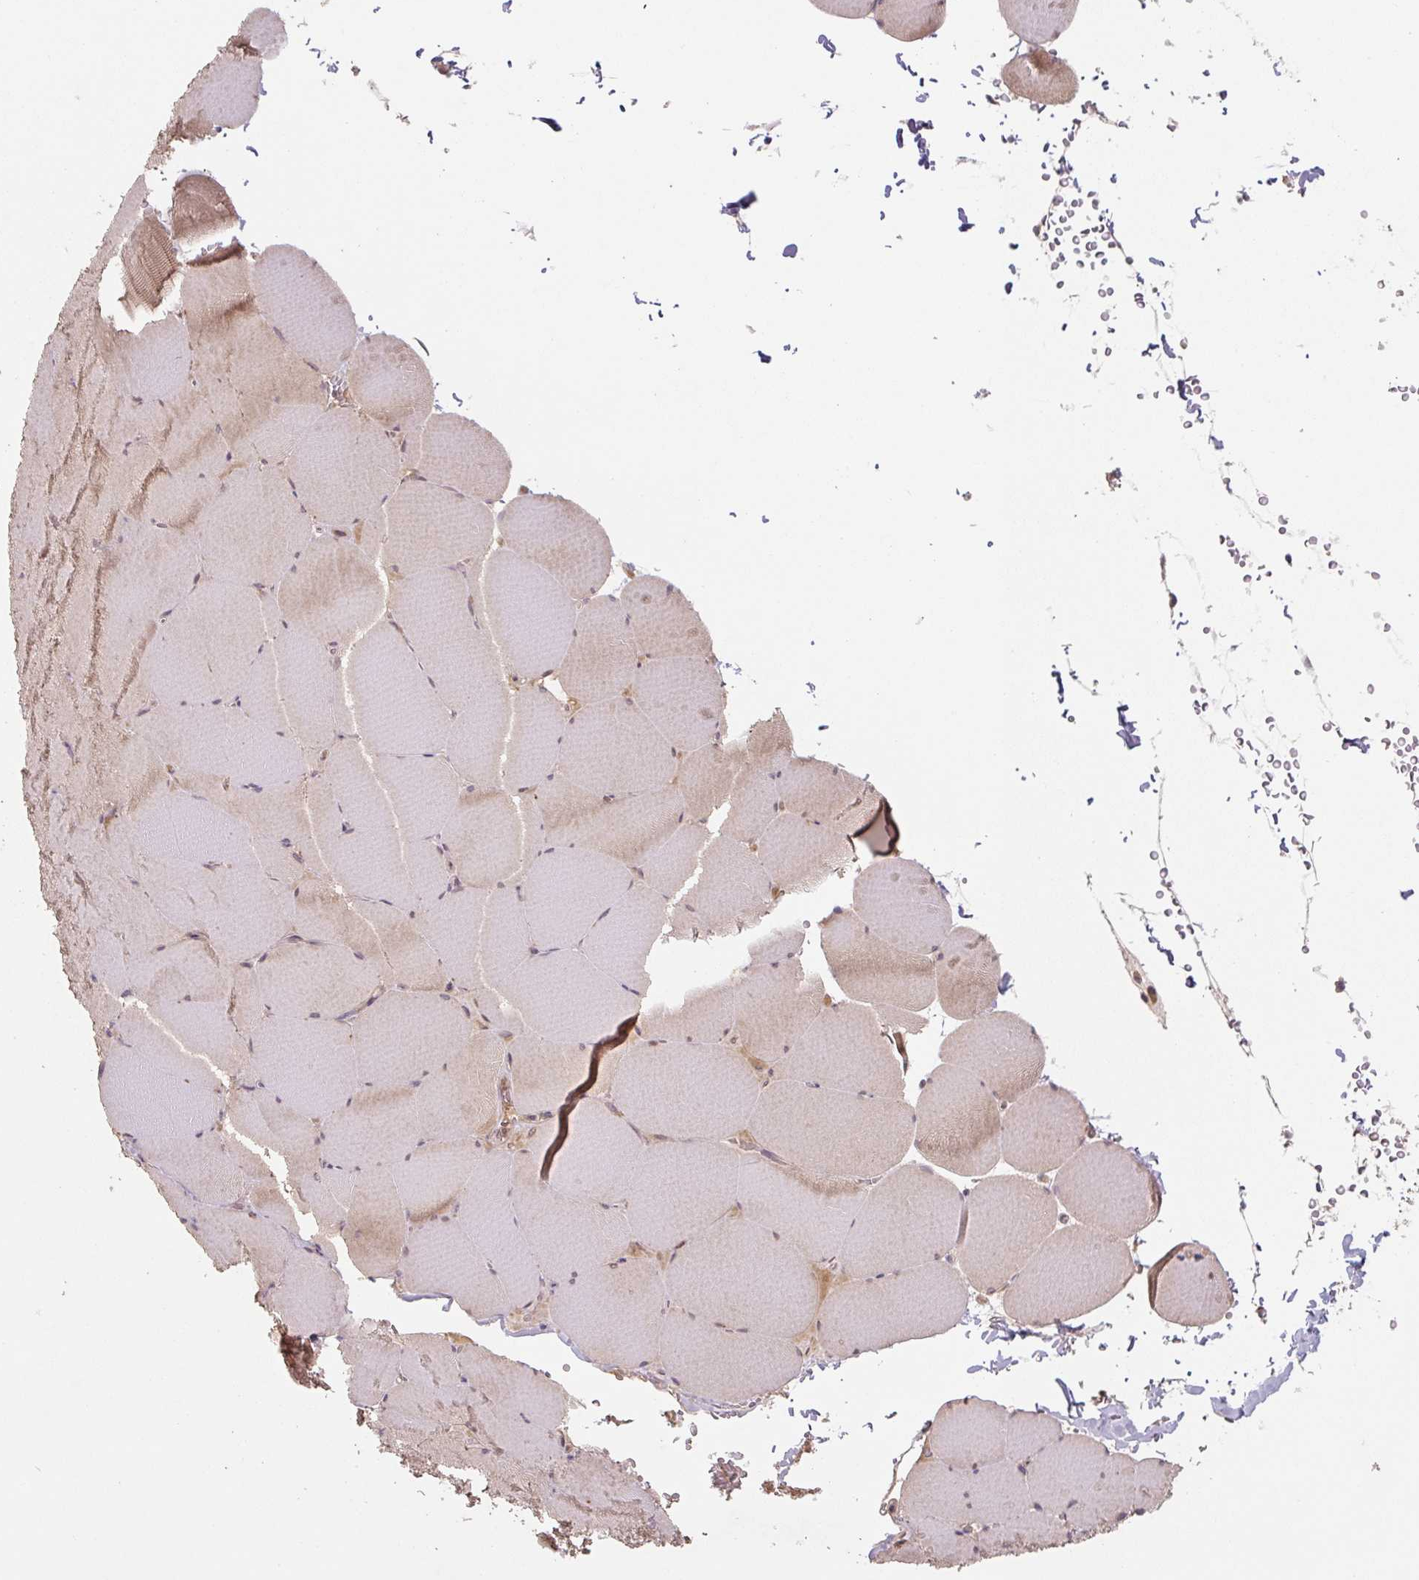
{"staining": {"intensity": "moderate", "quantity": "25%-75%", "location": "cytoplasmic/membranous"}, "tissue": "skeletal muscle", "cell_type": "Myocytes", "image_type": "normal", "snomed": [{"axis": "morphology", "description": "Normal tissue, NOS"}, {"axis": "topography", "description": "Skeletal muscle"}, {"axis": "topography", "description": "Head-Neck"}], "caption": "DAB (3,3'-diaminobenzidine) immunohistochemical staining of benign human skeletal muscle exhibits moderate cytoplasmic/membranous protein positivity in about 25%-75% of myocytes.", "gene": "C2orf73", "patient": {"sex": "male", "age": 66}}